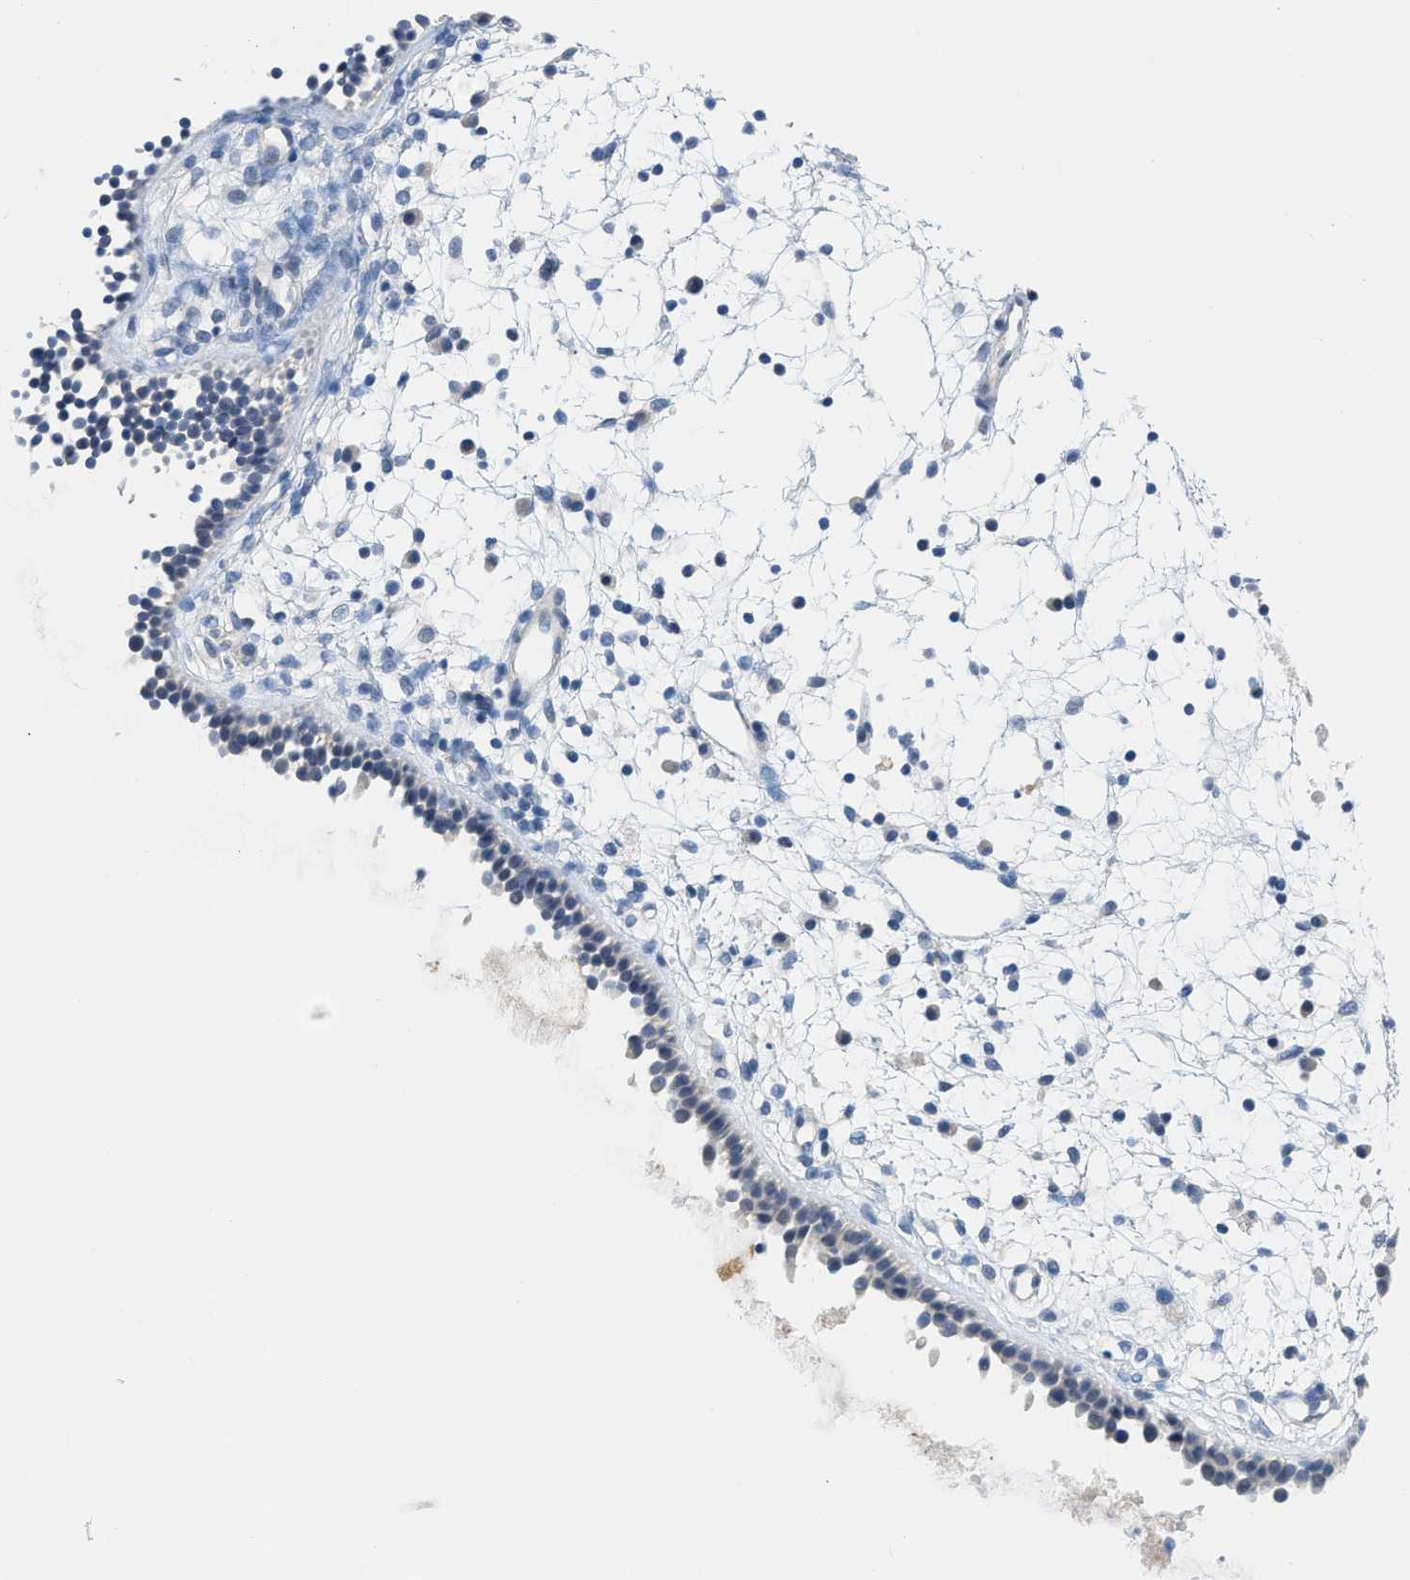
{"staining": {"intensity": "weak", "quantity": "<25%", "location": "cytoplasmic/membranous"}, "tissue": "nasopharynx", "cell_type": "Respiratory epithelial cells", "image_type": "normal", "snomed": [{"axis": "morphology", "description": "Normal tissue, NOS"}, {"axis": "topography", "description": "Nasopharynx"}], "caption": "An immunohistochemistry (IHC) micrograph of normal nasopharynx is shown. There is no staining in respiratory epithelial cells of nasopharynx.", "gene": "TNFAIP1", "patient": {"sex": "male", "age": 21}}